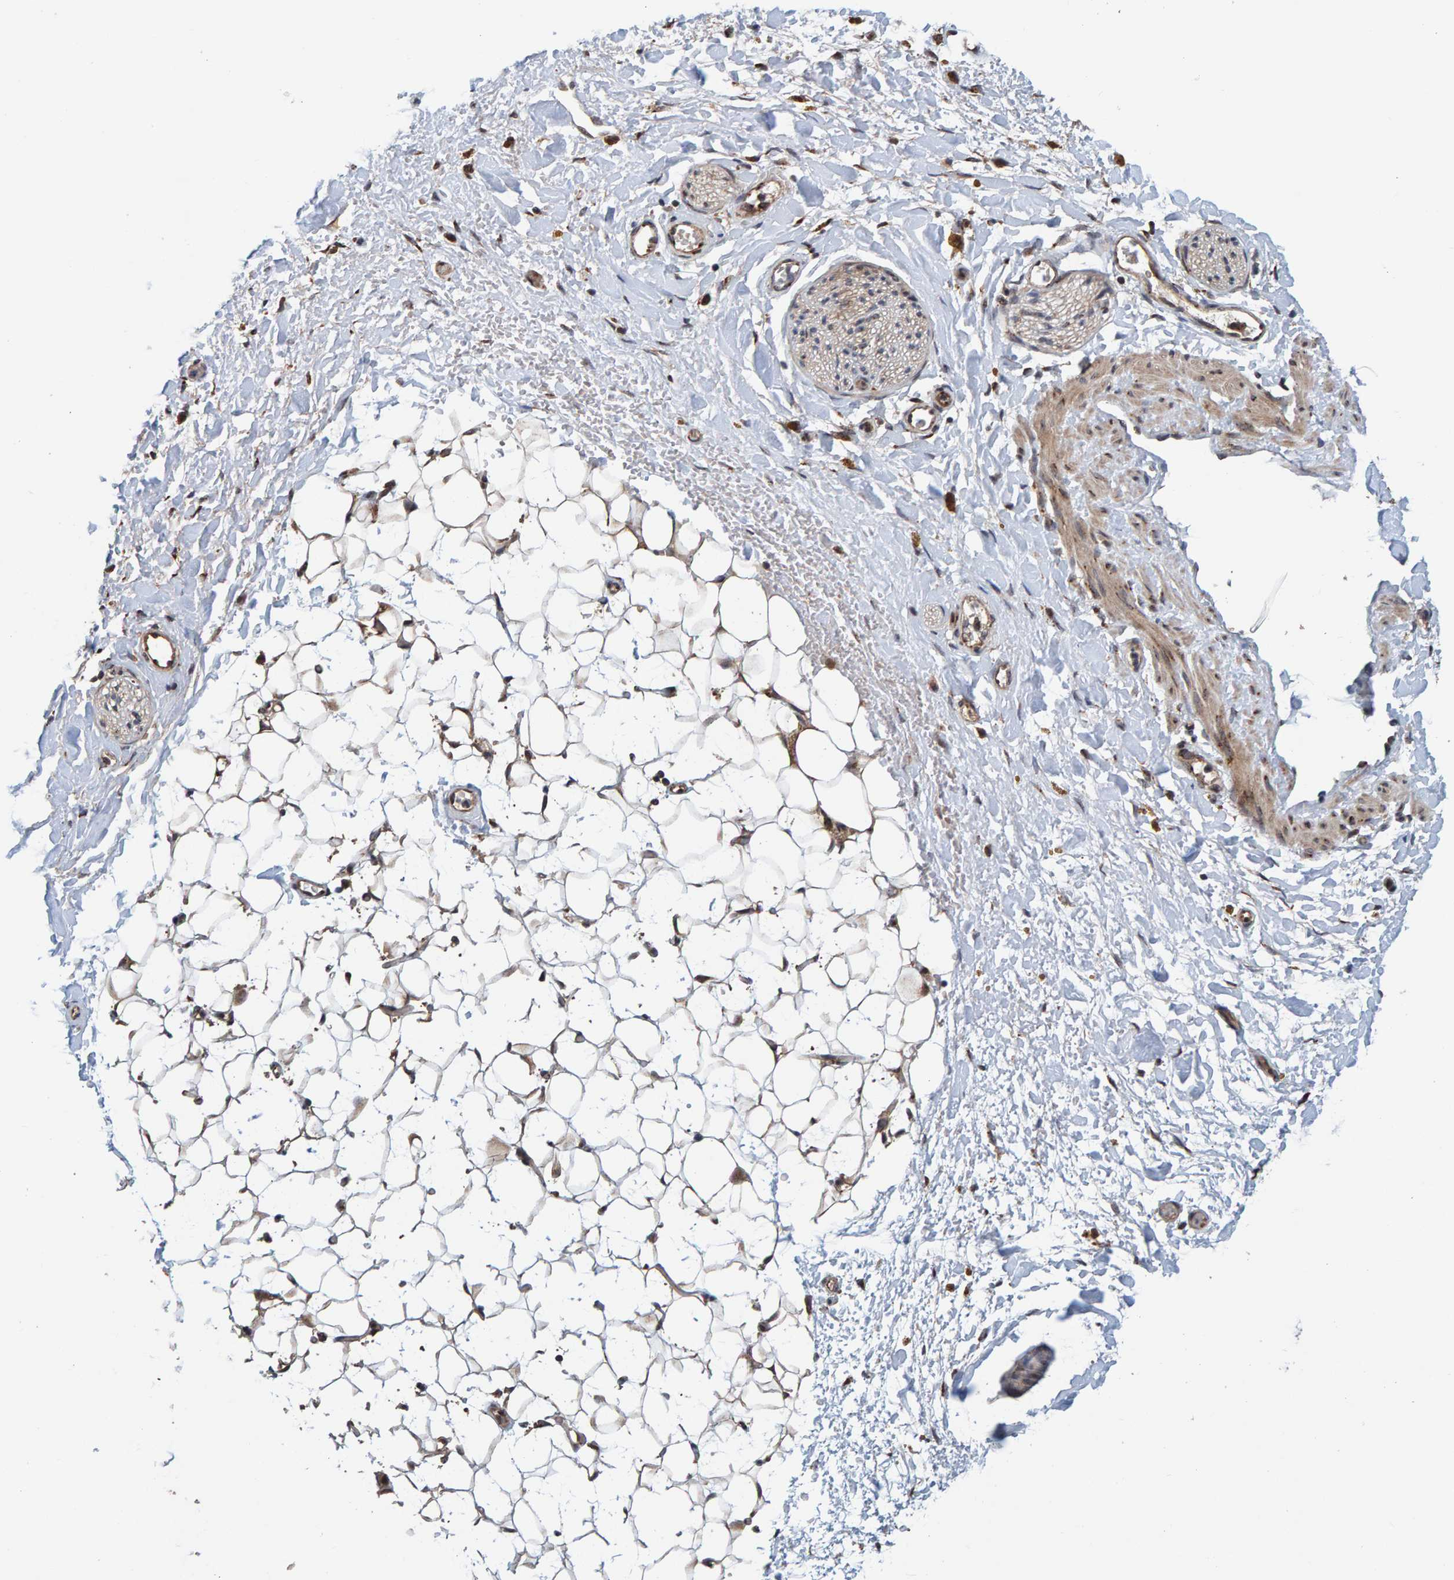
{"staining": {"intensity": "moderate", "quantity": ">75%", "location": "cytoplasmic/membranous"}, "tissue": "adipose tissue", "cell_type": "Adipocytes", "image_type": "normal", "snomed": [{"axis": "morphology", "description": "Normal tissue, NOS"}, {"axis": "topography", "description": "Kidney"}, {"axis": "topography", "description": "Peripheral nerve tissue"}], "caption": "The histopathology image exhibits a brown stain indicating the presence of a protein in the cytoplasmic/membranous of adipocytes in adipose tissue.", "gene": "CCDC25", "patient": {"sex": "male", "age": 7}}